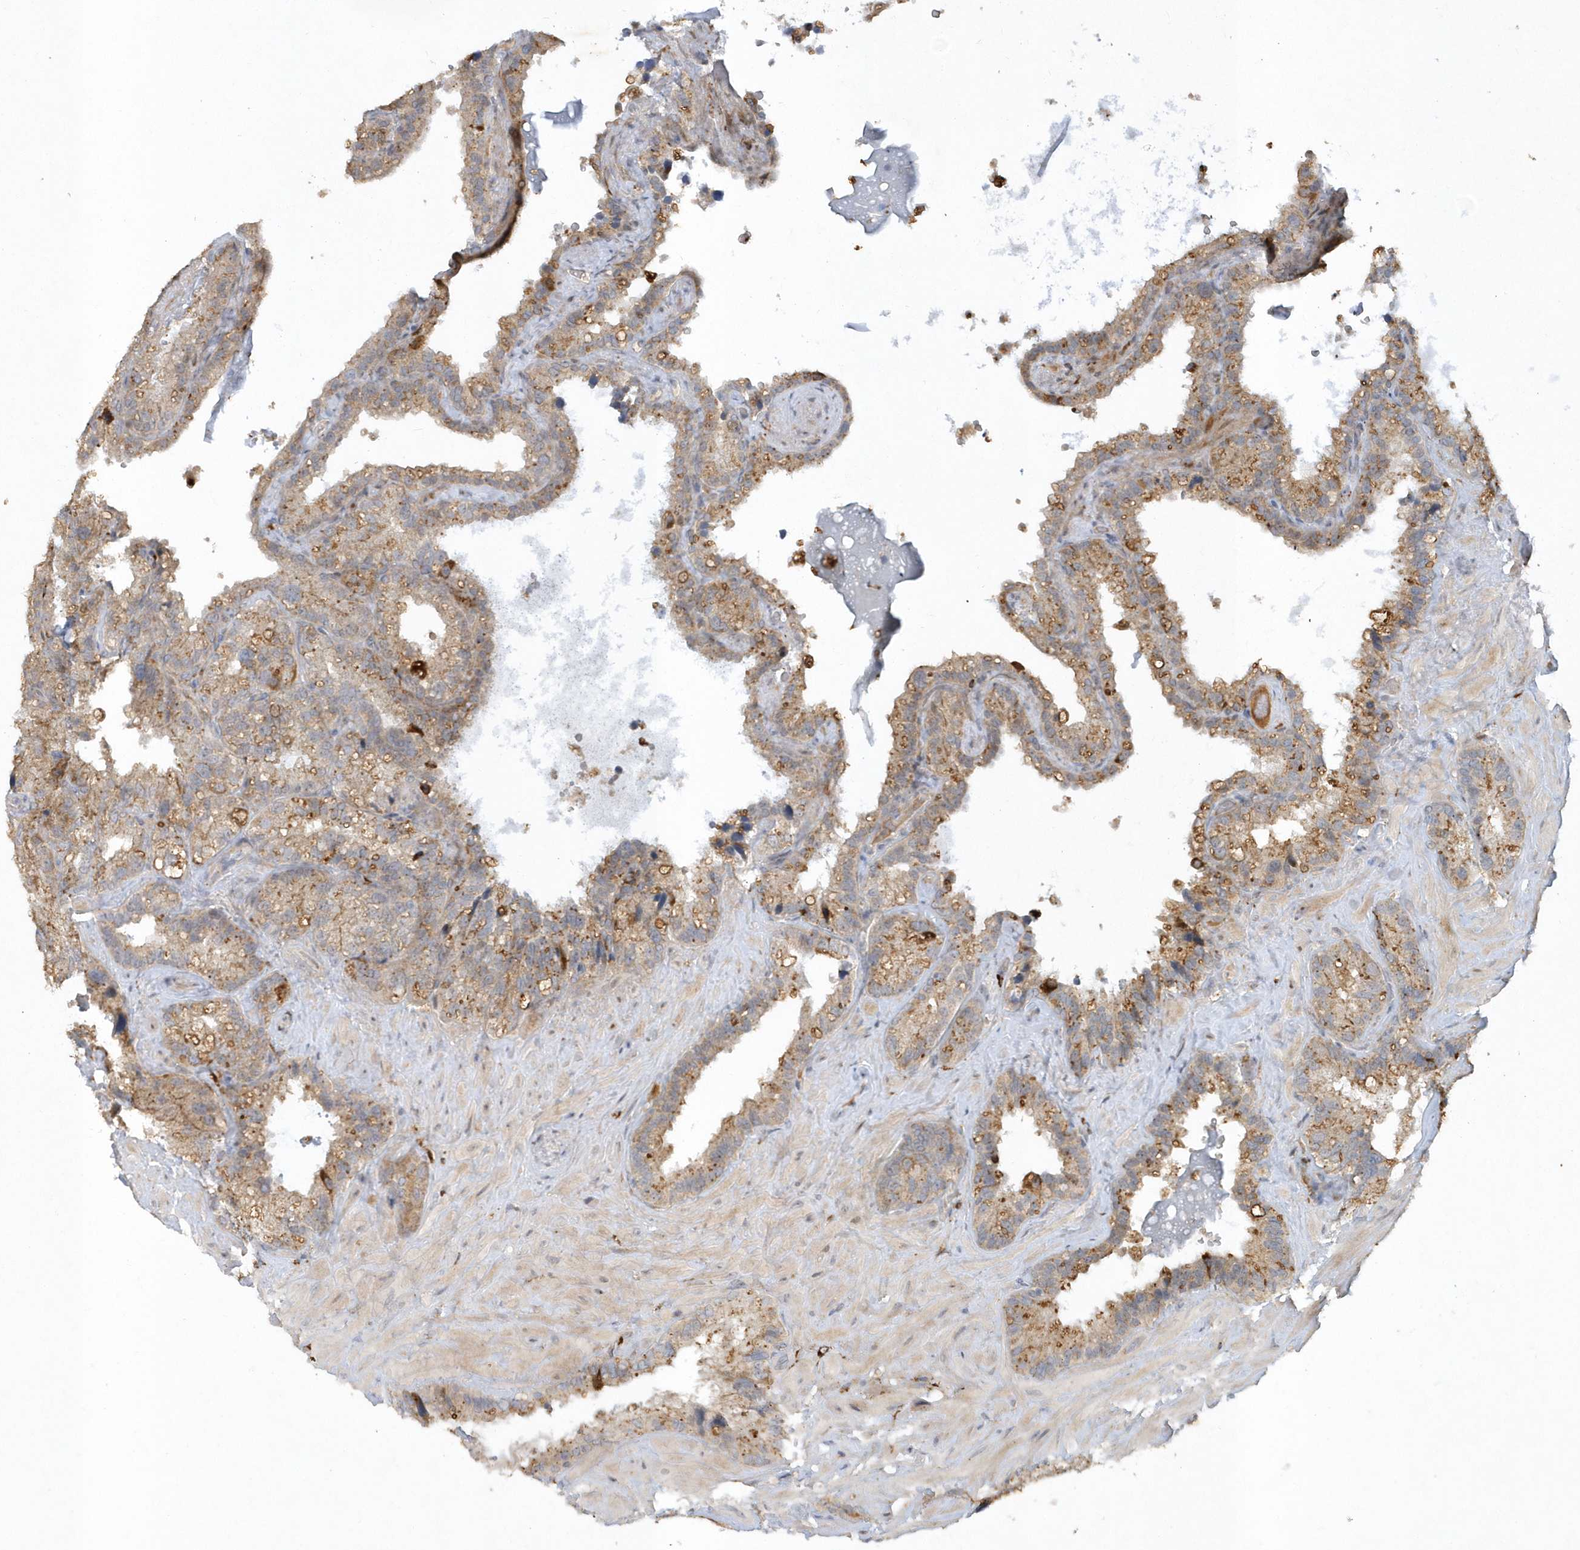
{"staining": {"intensity": "moderate", "quantity": "25%-75%", "location": "cytoplasmic/membranous"}, "tissue": "seminal vesicle", "cell_type": "Glandular cells", "image_type": "normal", "snomed": [{"axis": "morphology", "description": "Normal tissue, NOS"}, {"axis": "topography", "description": "Prostate"}, {"axis": "topography", "description": "Seminal veicle"}], "caption": "A high-resolution micrograph shows IHC staining of normal seminal vesicle, which shows moderate cytoplasmic/membranous staining in approximately 25%-75% of glandular cells. Immunohistochemistry stains the protein in brown and the nuclei are stained blue.", "gene": "THG1L", "patient": {"sex": "male", "age": 68}}